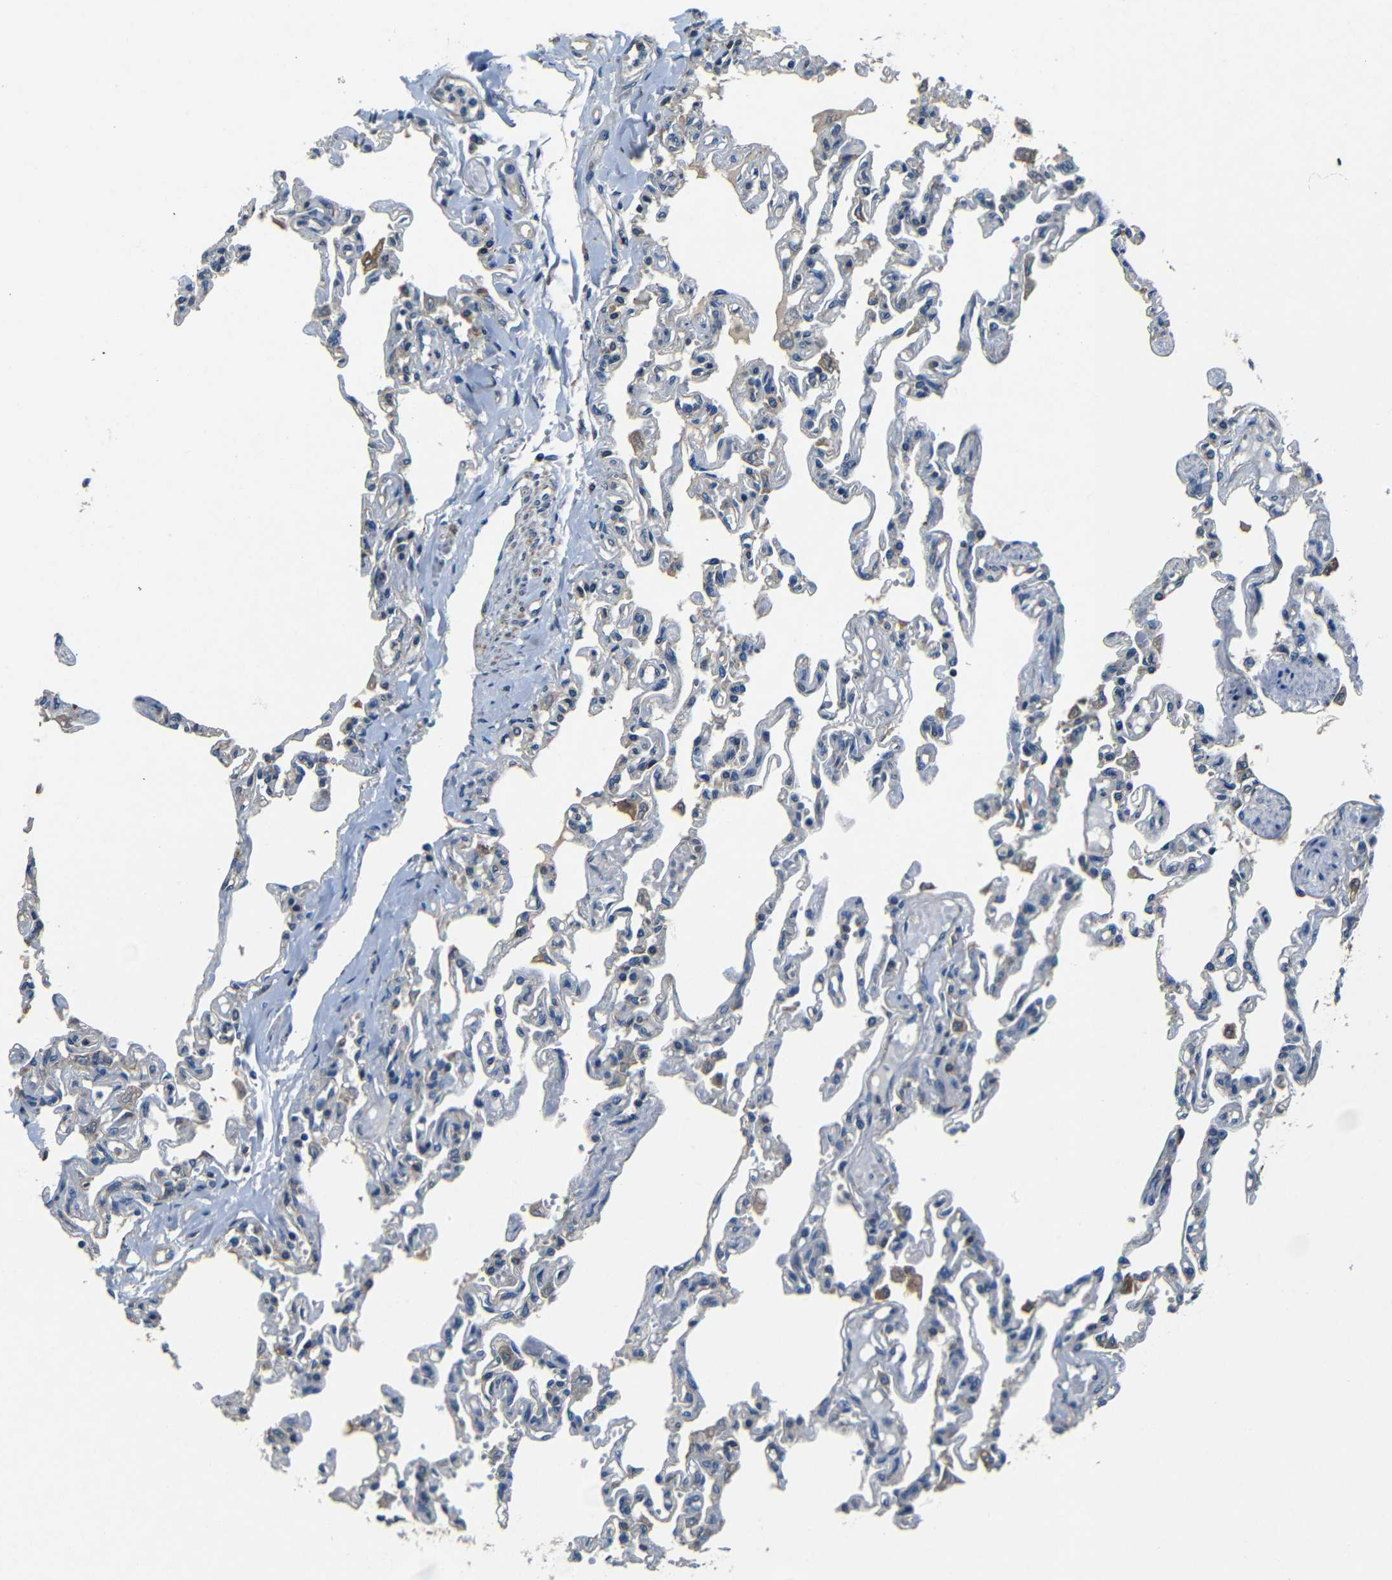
{"staining": {"intensity": "negative", "quantity": "none", "location": "none"}, "tissue": "lung", "cell_type": "Alveolar cells", "image_type": "normal", "snomed": [{"axis": "morphology", "description": "Normal tissue, NOS"}, {"axis": "topography", "description": "Lung"}], "caption": "Protein analysis of unremarkable lung shows no significant positivity in alveolar cells.", "gene": "MTX1", "patient": {"sex": "male", "age": 21}}